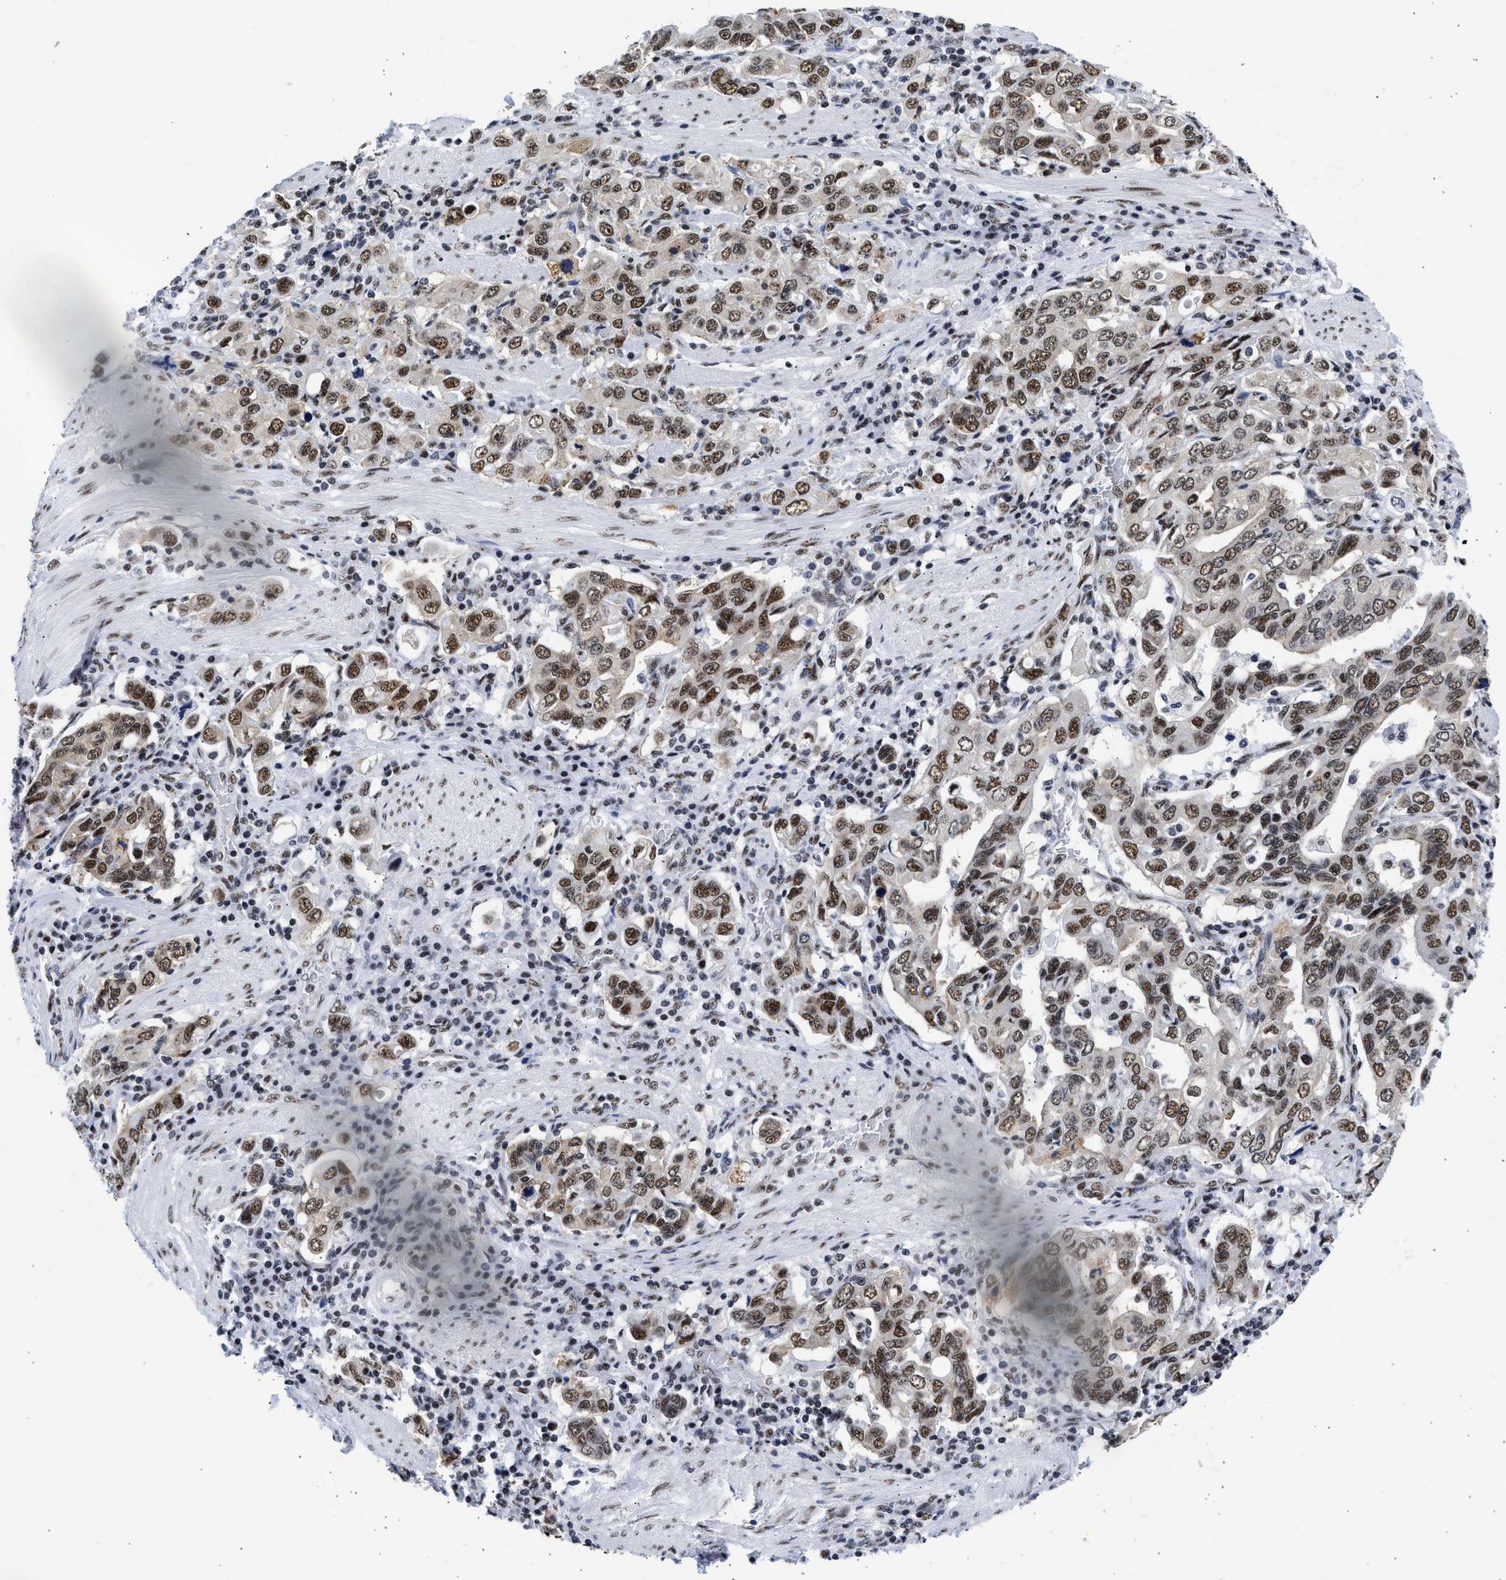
{"staining": {"intensity": "moderate", "quantity": ">75%", "location": "nuclear"}, "tissue": "stomach cancer", "cell_type": "Tumor cells", "image_type": "cancer", "snomed": [{"axis": "morphology", "description": "Adenocarcinoma, NOS"}, {"axis": "topography", "description": "Stomach, upper"}], "caption": "High-magnification brightfield microscopy of stomach adenocarcinoma stained with DAB (brown) and counterstained with hematoxylin (blue). tumor cells exhibit moderate nuclear staining is appreciated in about>75% of cells.", "gene": "RBM8A", "patient": {"sex": "male", "age": 62}}